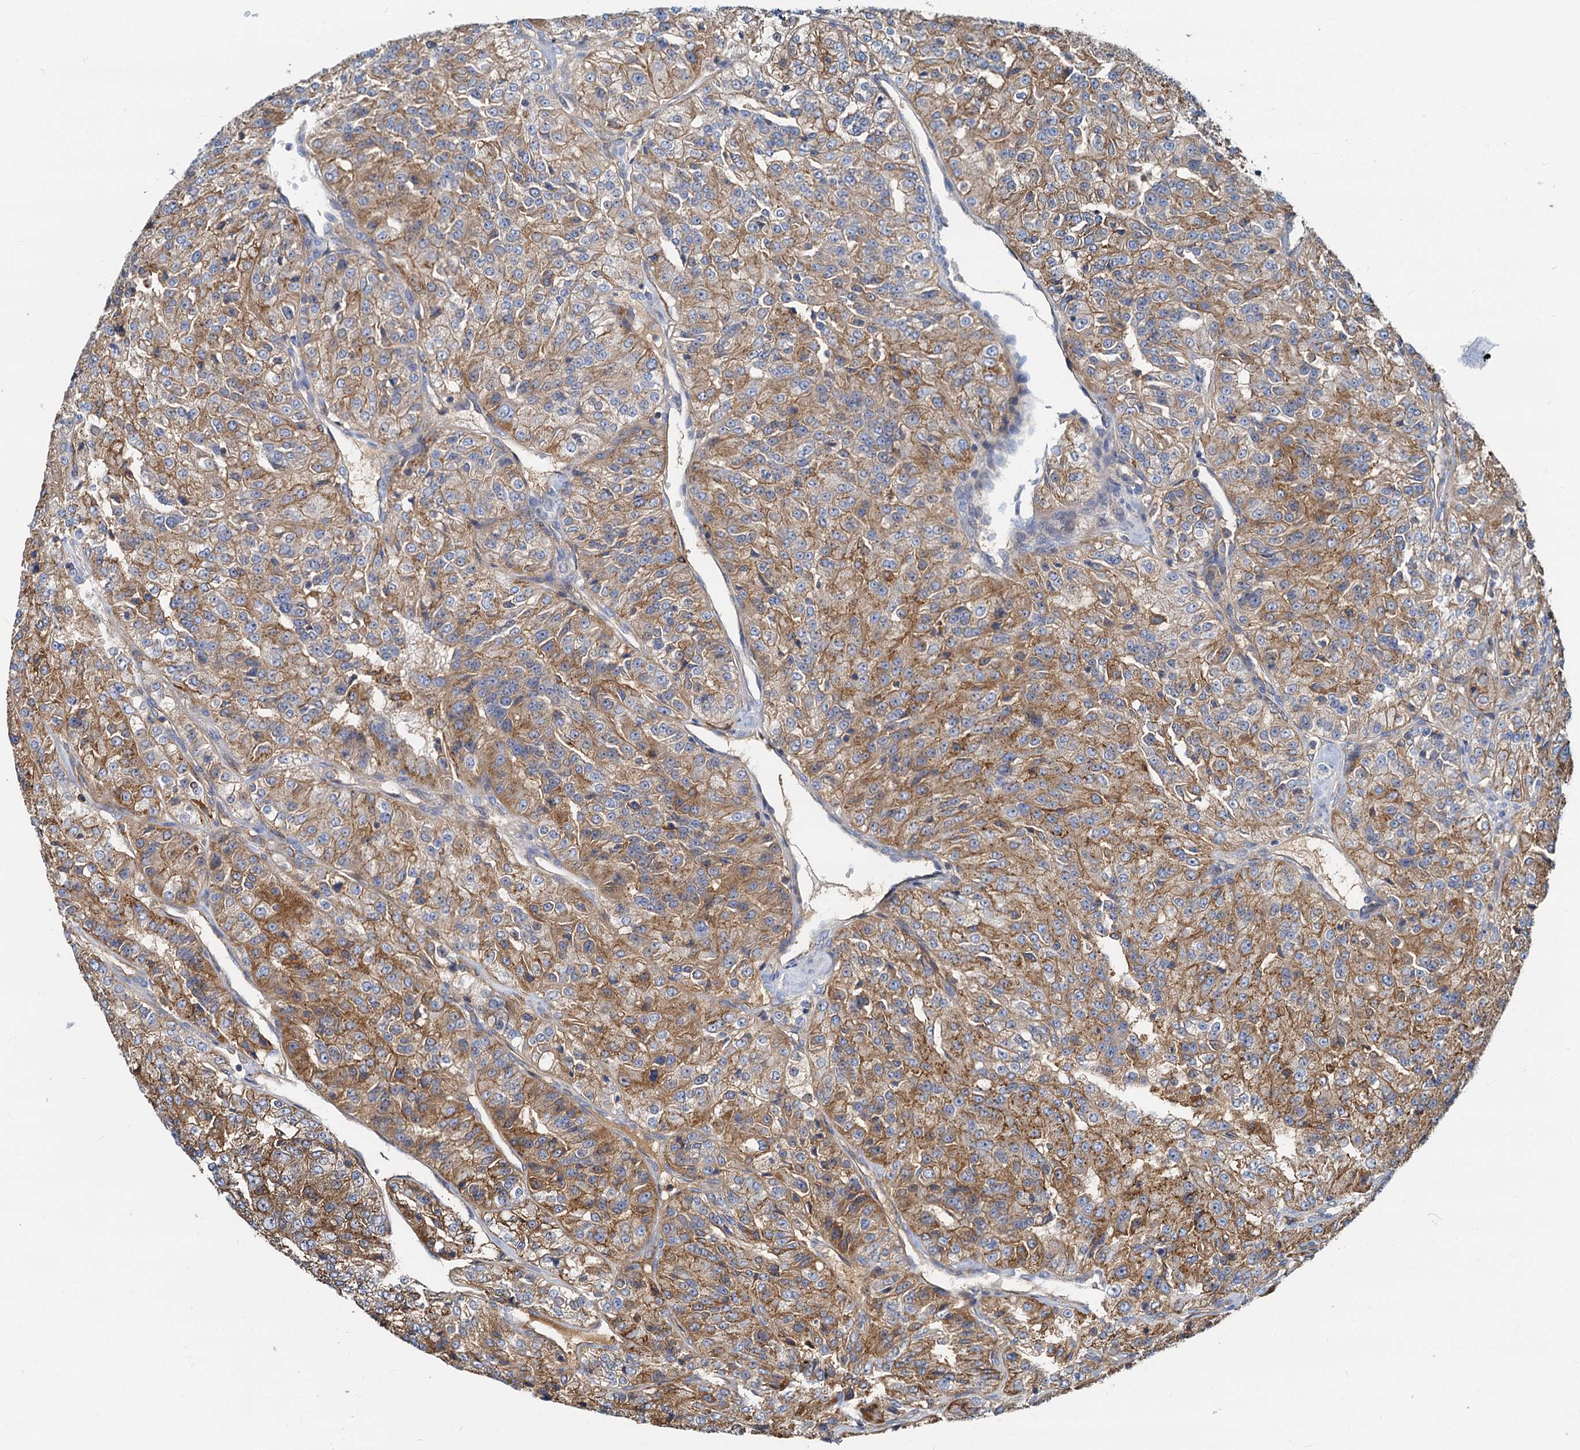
{"staining": {"intensity": "moderate", "quantity": ">75%", "location": "cytoplasmic/membranous"}, "tissue": "renal cancer", "cell_type": "Tumor cells", "image_type": "cancer", "snomed": [{"axis": "morphology", "description": "Adenocarcinoma, NOS"}, {"axis": "topography", "description": "Kidney"}], "caption": "Protein expression analysis of human renal cancer reveals moderate cytoplasmic/membranous expression in about >75% of tumor cells. The staining was performed using DAB (3,3'-diaminobenzidine) to visualize the protein expression in brown, while the nuclei were stained in blue with hematoxylin (Magnification: 20x).", "gene": "LNX2", "patient": {"sex": "female", "age": 63}}